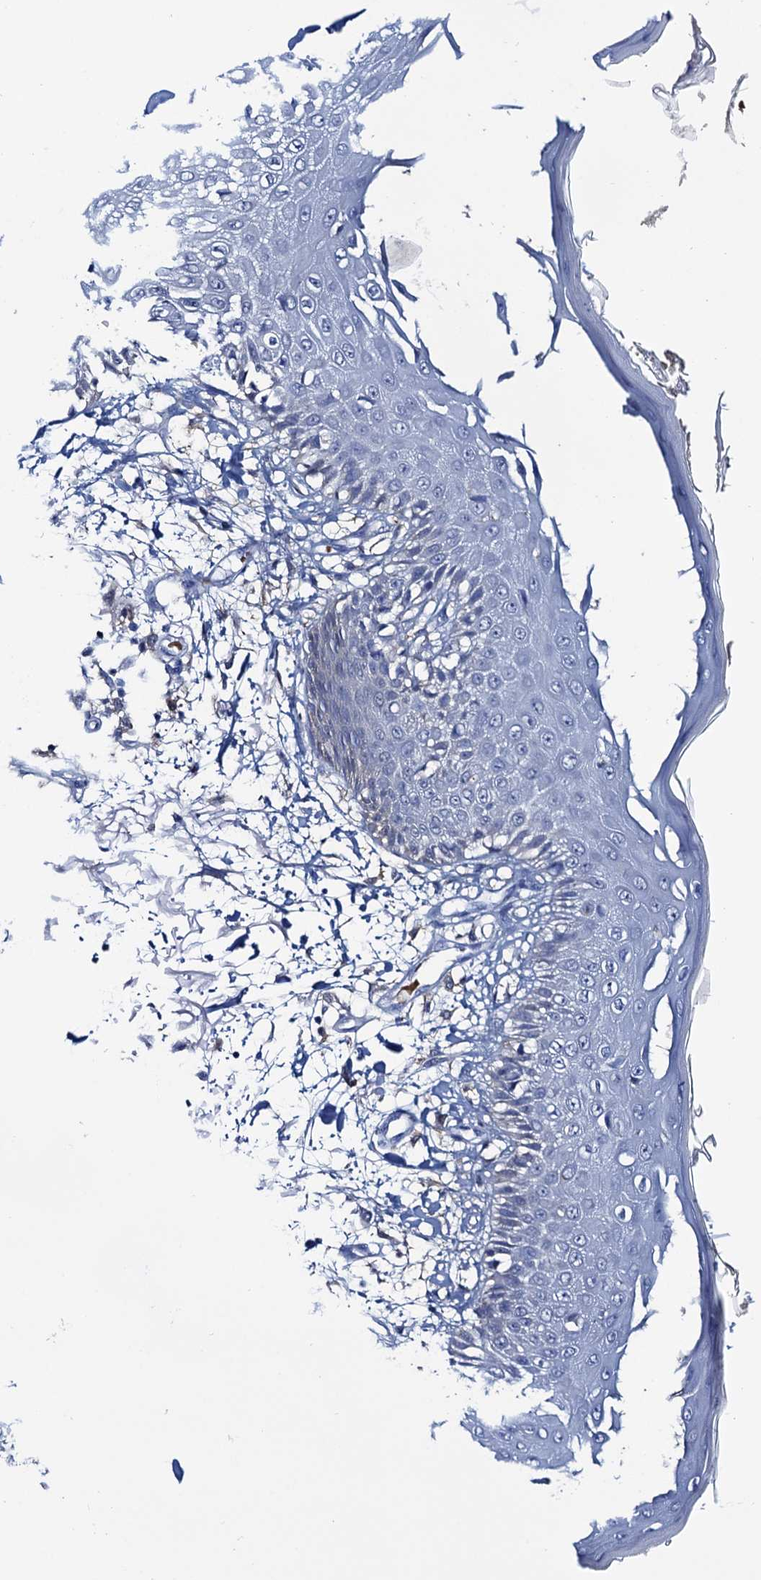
{"staining": {"intensity": "negative", "quantity": "none", "location": "none"}, "tissue": "skin", "cell_type": "Fibroblasts", "image_type": "normal", "snomed": [{"axis": "morphology", "description": "Normal tissue, NOS"}, {"axis": "morphology", "description": "Squamous cell carcinoma, NOS"}, {"axis": "topography", "description": "Skin"}, {"axis": "topography", "description": "Peripheral nerve tissue"}], "caption": "A high-resolution micrograph shows immunohistochemistry staining of benign skin, which demonstrates no significant expression in fibroblasts.", "gene": "FAH", "patient": {"sex": "male", "age": 83}}